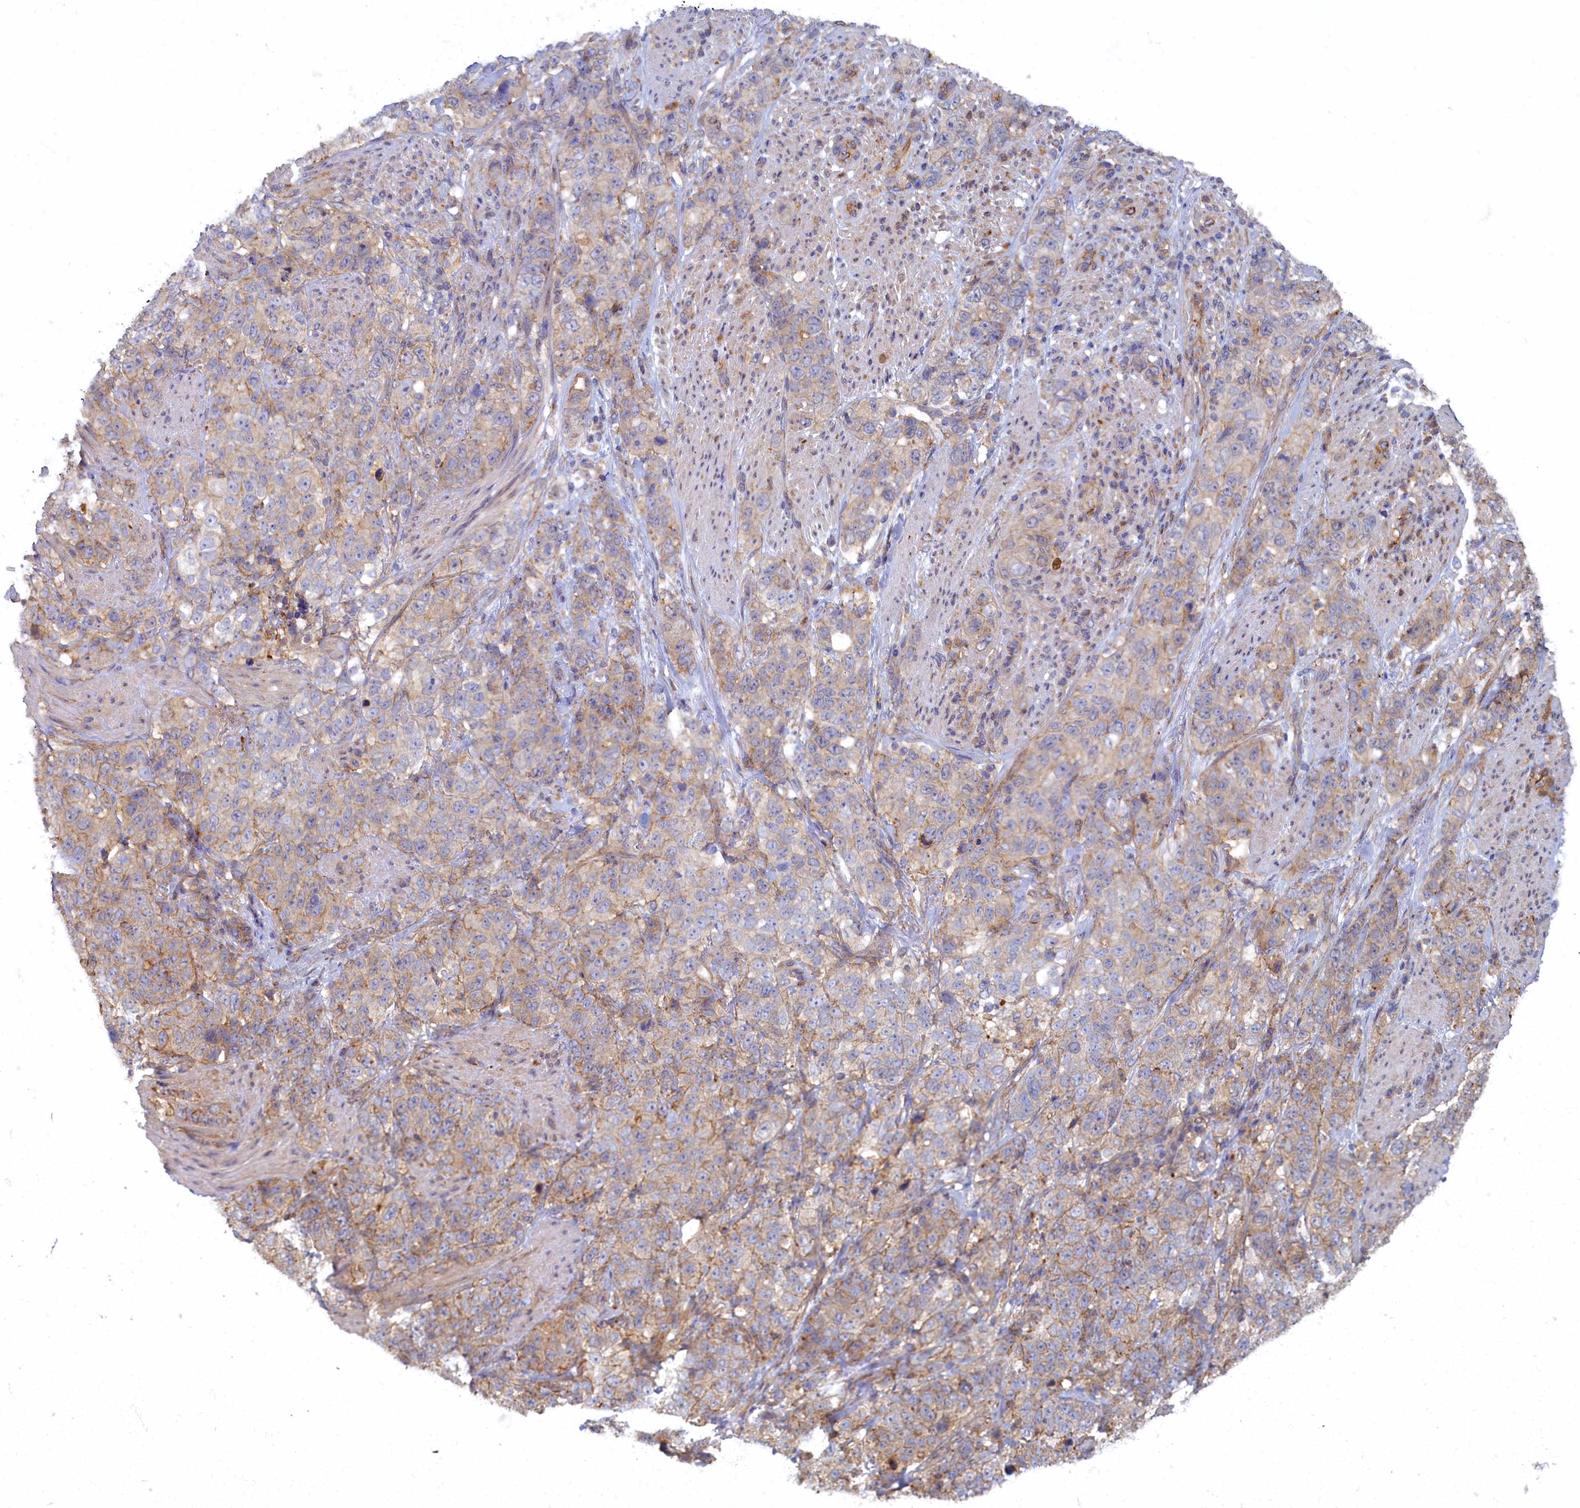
{"staining": {"intensity": "weak", "quantity": "25%-75%", "location": "cytoplasmic/membranous"}, "tissue": "stomach cancer", "cell_type": "Tumor cells", "image_type": "cancer", "snomed": [{"axis": "morphology", "description": "Adenocarcinoma, NOS"}, {"axis": "topography", "description": "Stomach"}], "caption": "Human stomach cancer (adenocarcinoma) stained for a protein (brown) demonstrates weak cytoplasmic/membranous positive expression in about 25%-75% of tumor cells.", "gene": "PSMG2", "patient": {"sex": "male", "age": 48}}